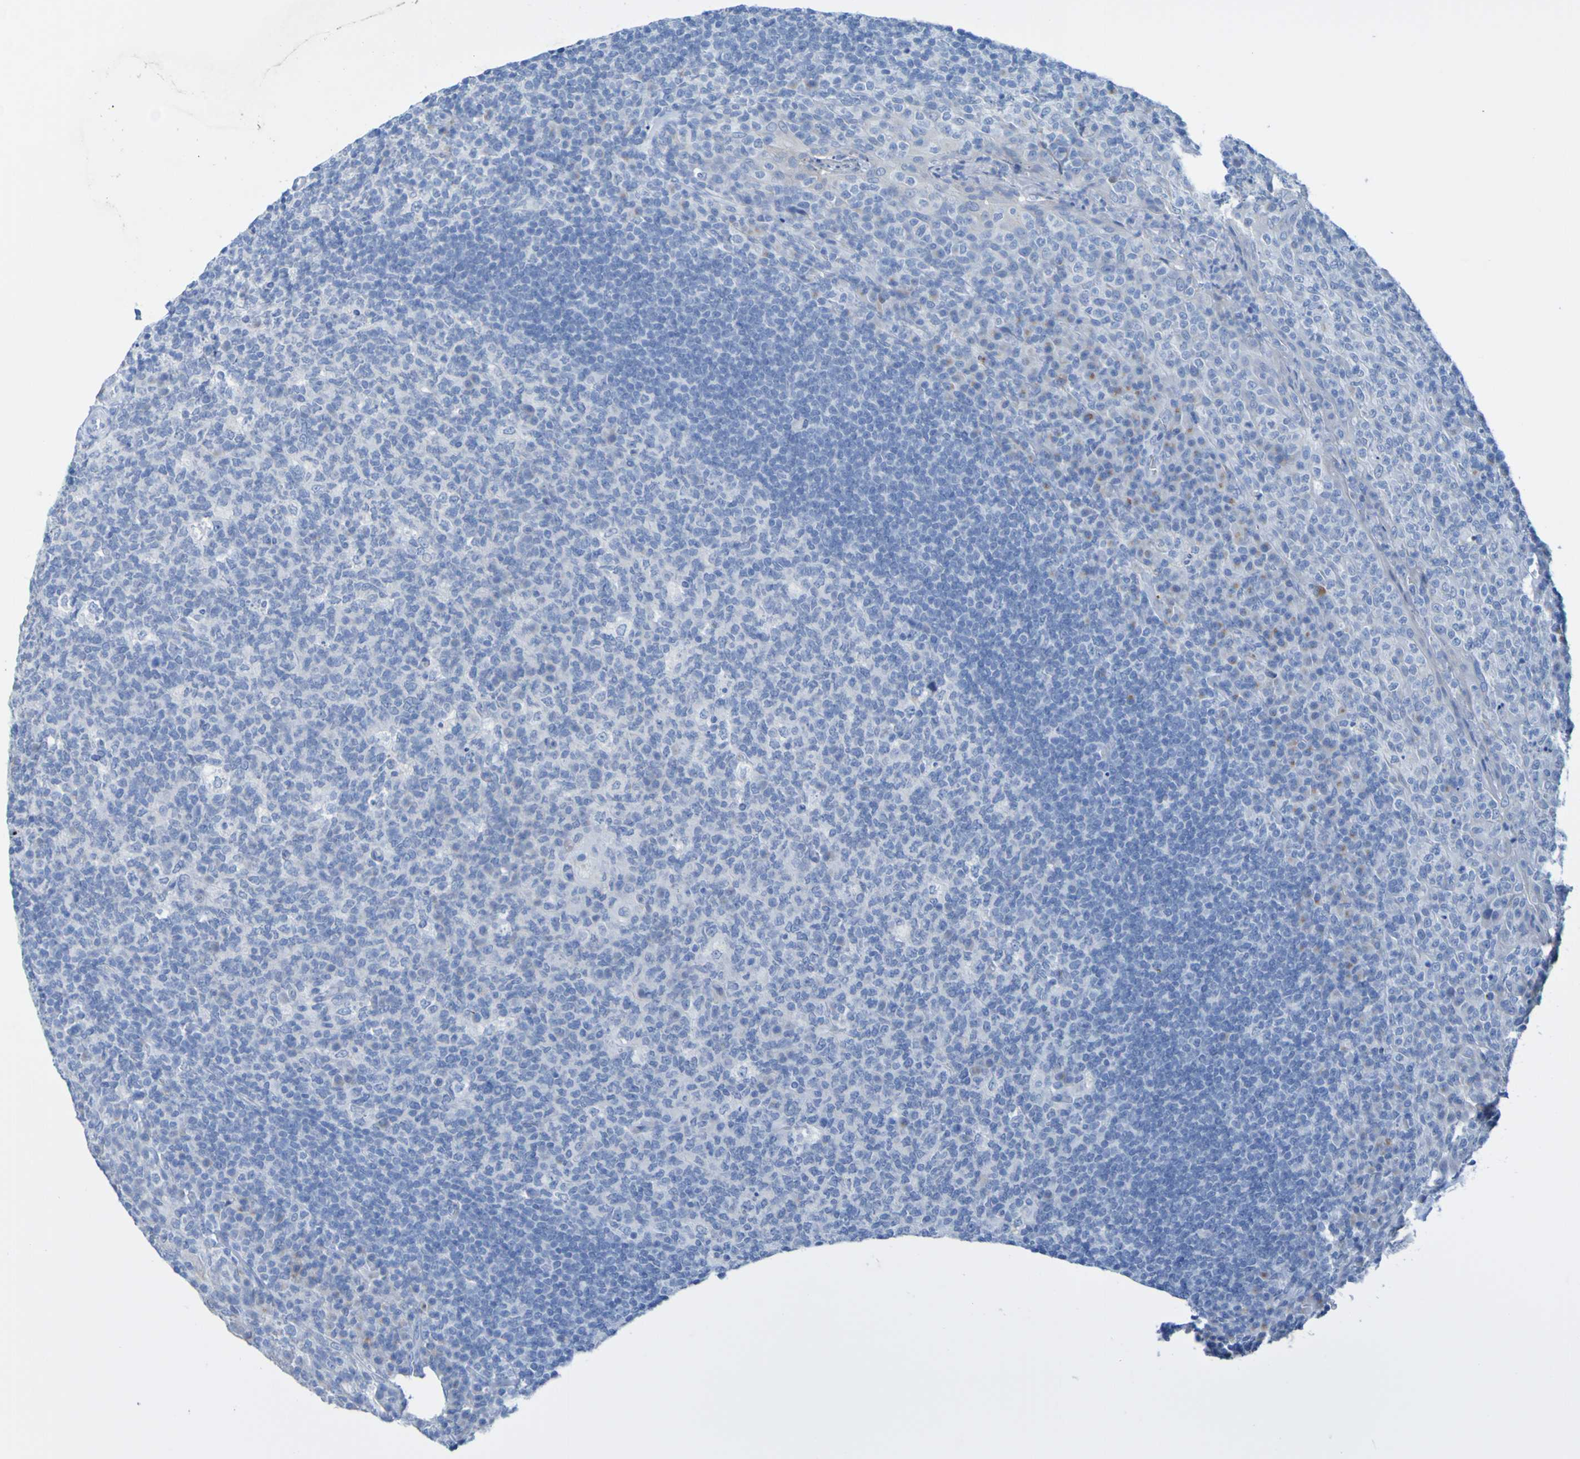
{"staining": {"intensity": "negative", "quantity": "none", "location": "none"}, "tissue": "tonsil", "cell_type": "Germinal center cells", "image_type": "normal", "snomed": [{"axis": "morphology", "description": "Normal tissue, NOS"}, {"axis": "topography", "description": "Tonsil"}], "caption": "IHC photomicrograph of benign tonsil stained for a protein (brown), which displays no expression in germinal center cells.", "gene": "ACMSD", "patient": {"sex": "male", "age": 17}}